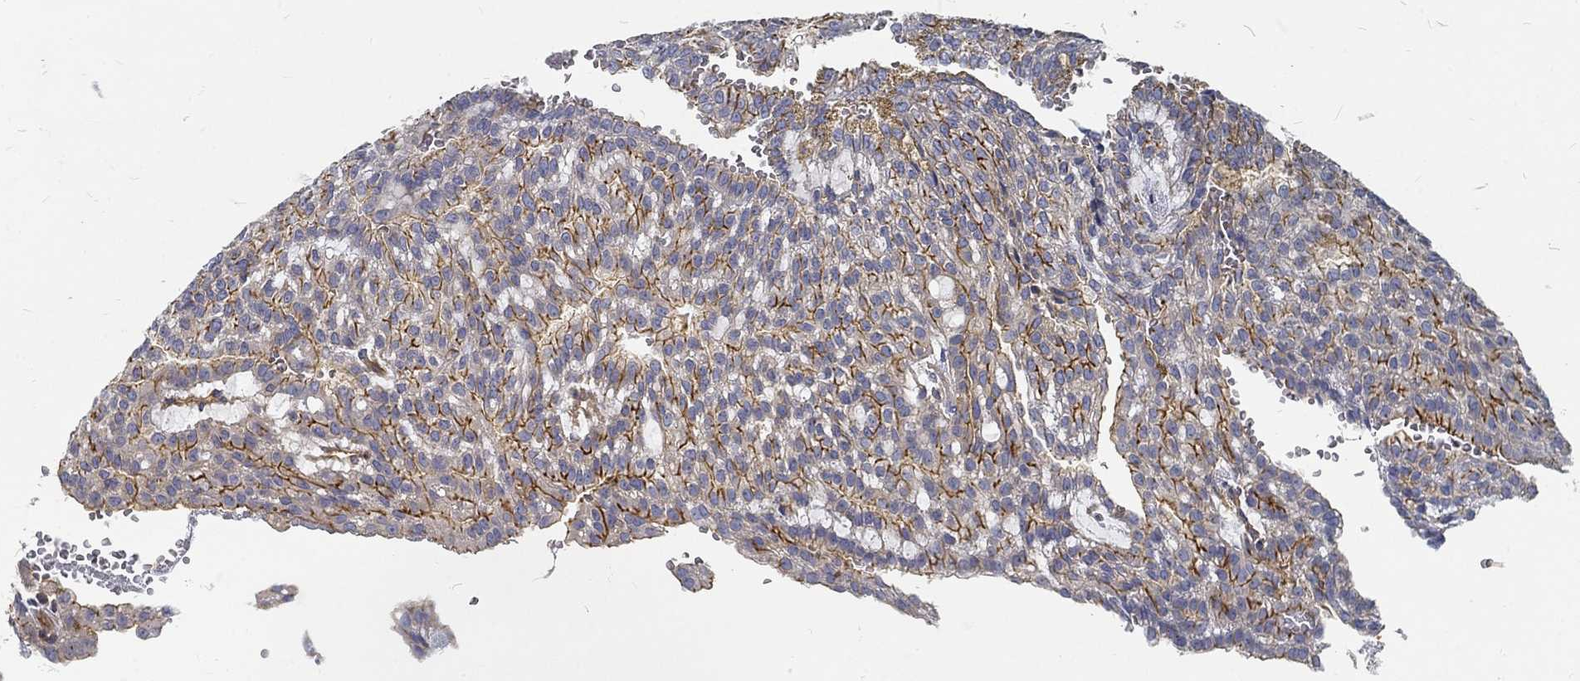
{"staining": {"intensity": "moderate", "quantity": "<25%", "location": "cytoplasmic/membranous"}, "tissue": "renal cancer", "cell_type": "Tumor cells", "image_type": "cancer", "snomed": [{"axis": "morphology", "description": "Adenocarcinoma, NOS"}, {"axis": "topography", "description": "Kidney"}], "caption": "Renal adenocarcinoma was stained to show a protein in brown. There is low levels of moderate cytoplasmic/membranous positivity in approximately <25% of tumor cells. The staining was performed using DAB (3,3'-diaminobenzidine) to visualize the protein expression in brown, while the nuclei were stained in blue with hematoxylin (Magnification: 20x).", "gene": "MTMR11", "patient": {"sex": "male", "age": 63}}